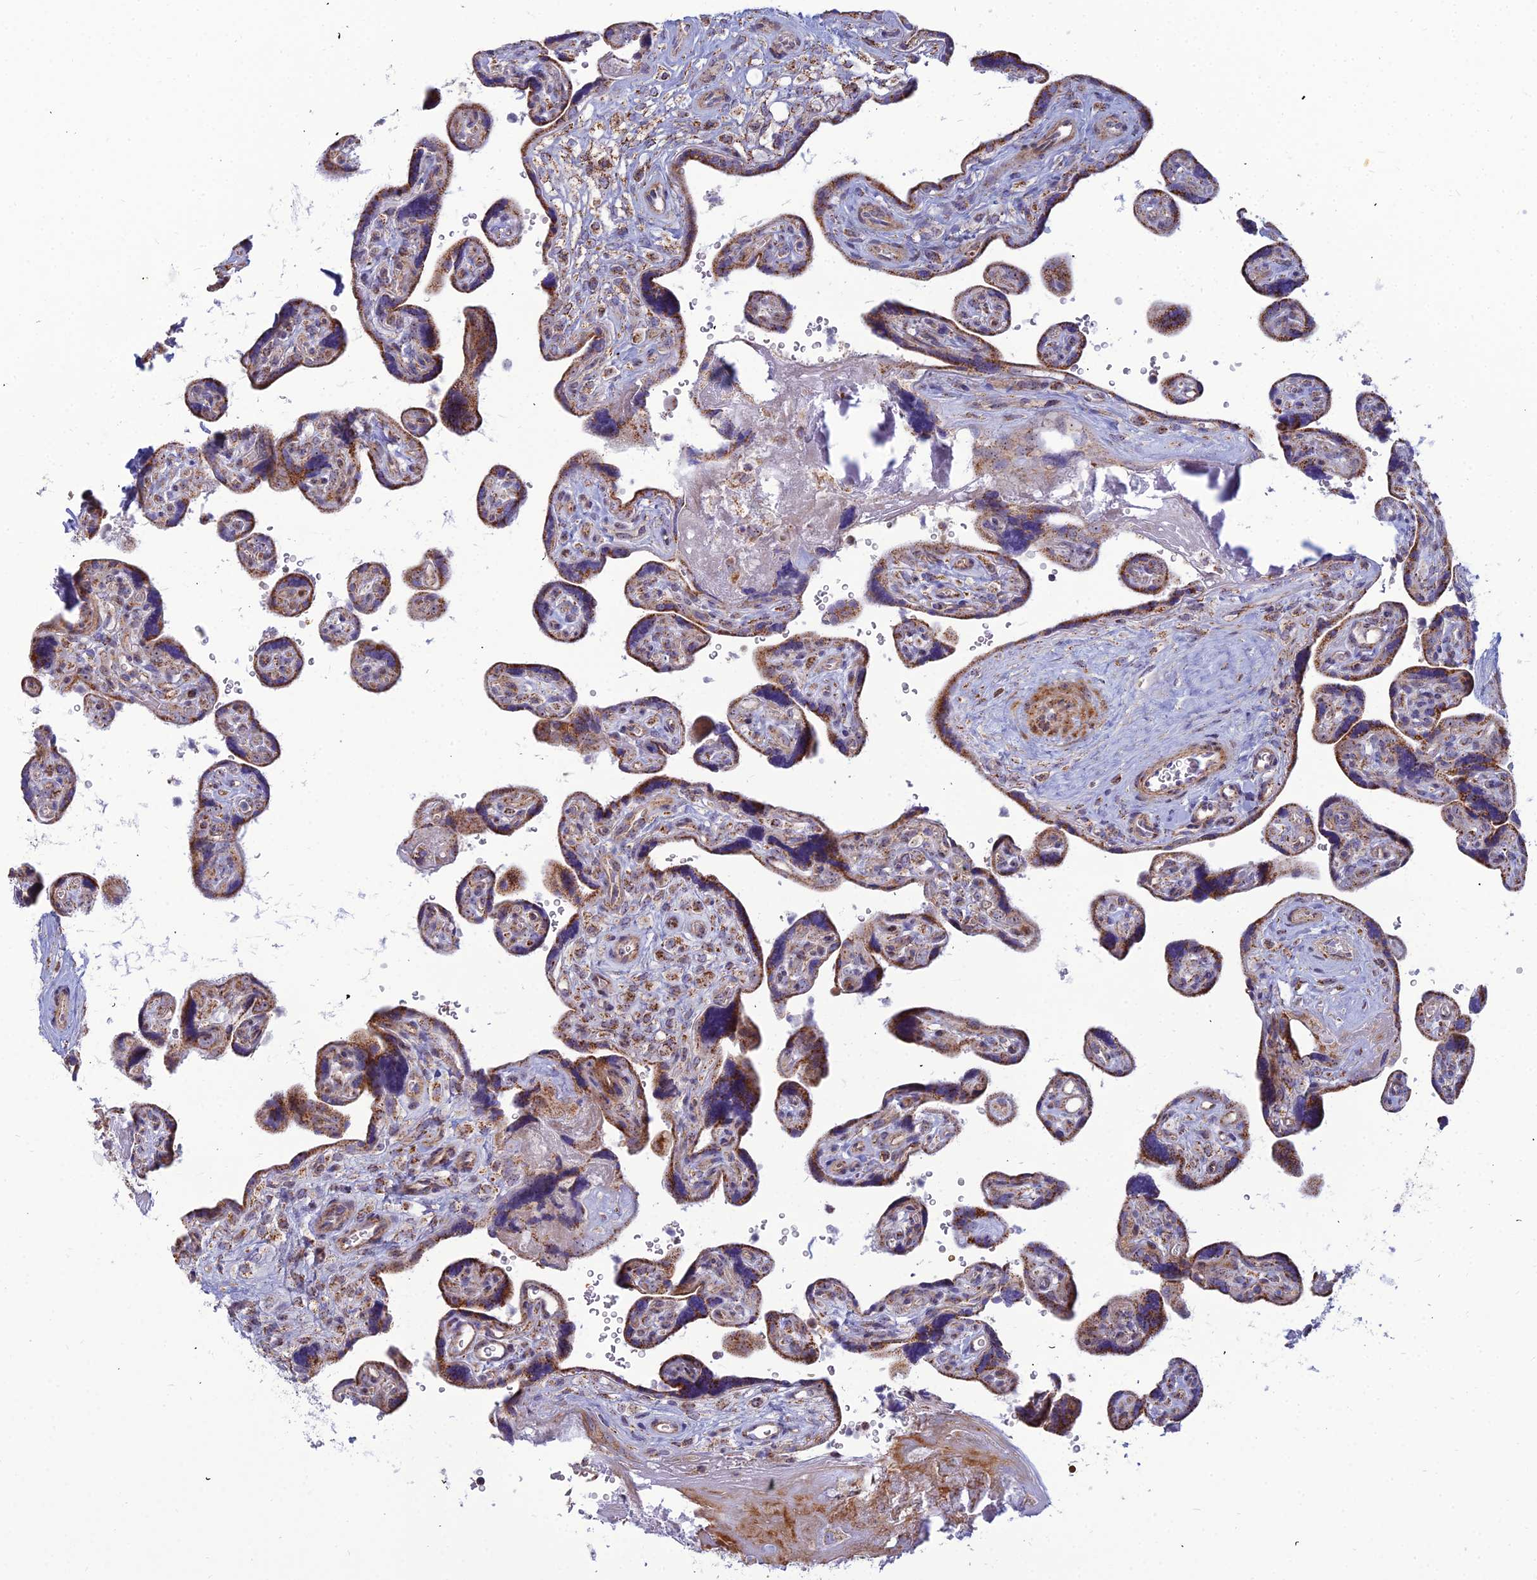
{"staining": {"intensity": "moderate", "quantity": "25%-75%", "location": "cytoplasmic/membranous"}, "tissue": "placenta", "cell_type": "Decidual cells", "image_type": "normal", "snomed": [{"axis": "morphology", "description": "Normal tissue, NOS"}, {"axis": "topography", "description": "Placenta"}], "caption": "Protein staining by IHC shows moderate cytoplasmic/membranous staining in approximately 25%-75% of decidual cells in normal placenta. The staining was performed using DAB, with brown indicating positive protein expression. Nuclei are stained blue with hematoxylin.", "gene": "SLC35F4", "patient": {"sex": "female", "age": 39}}